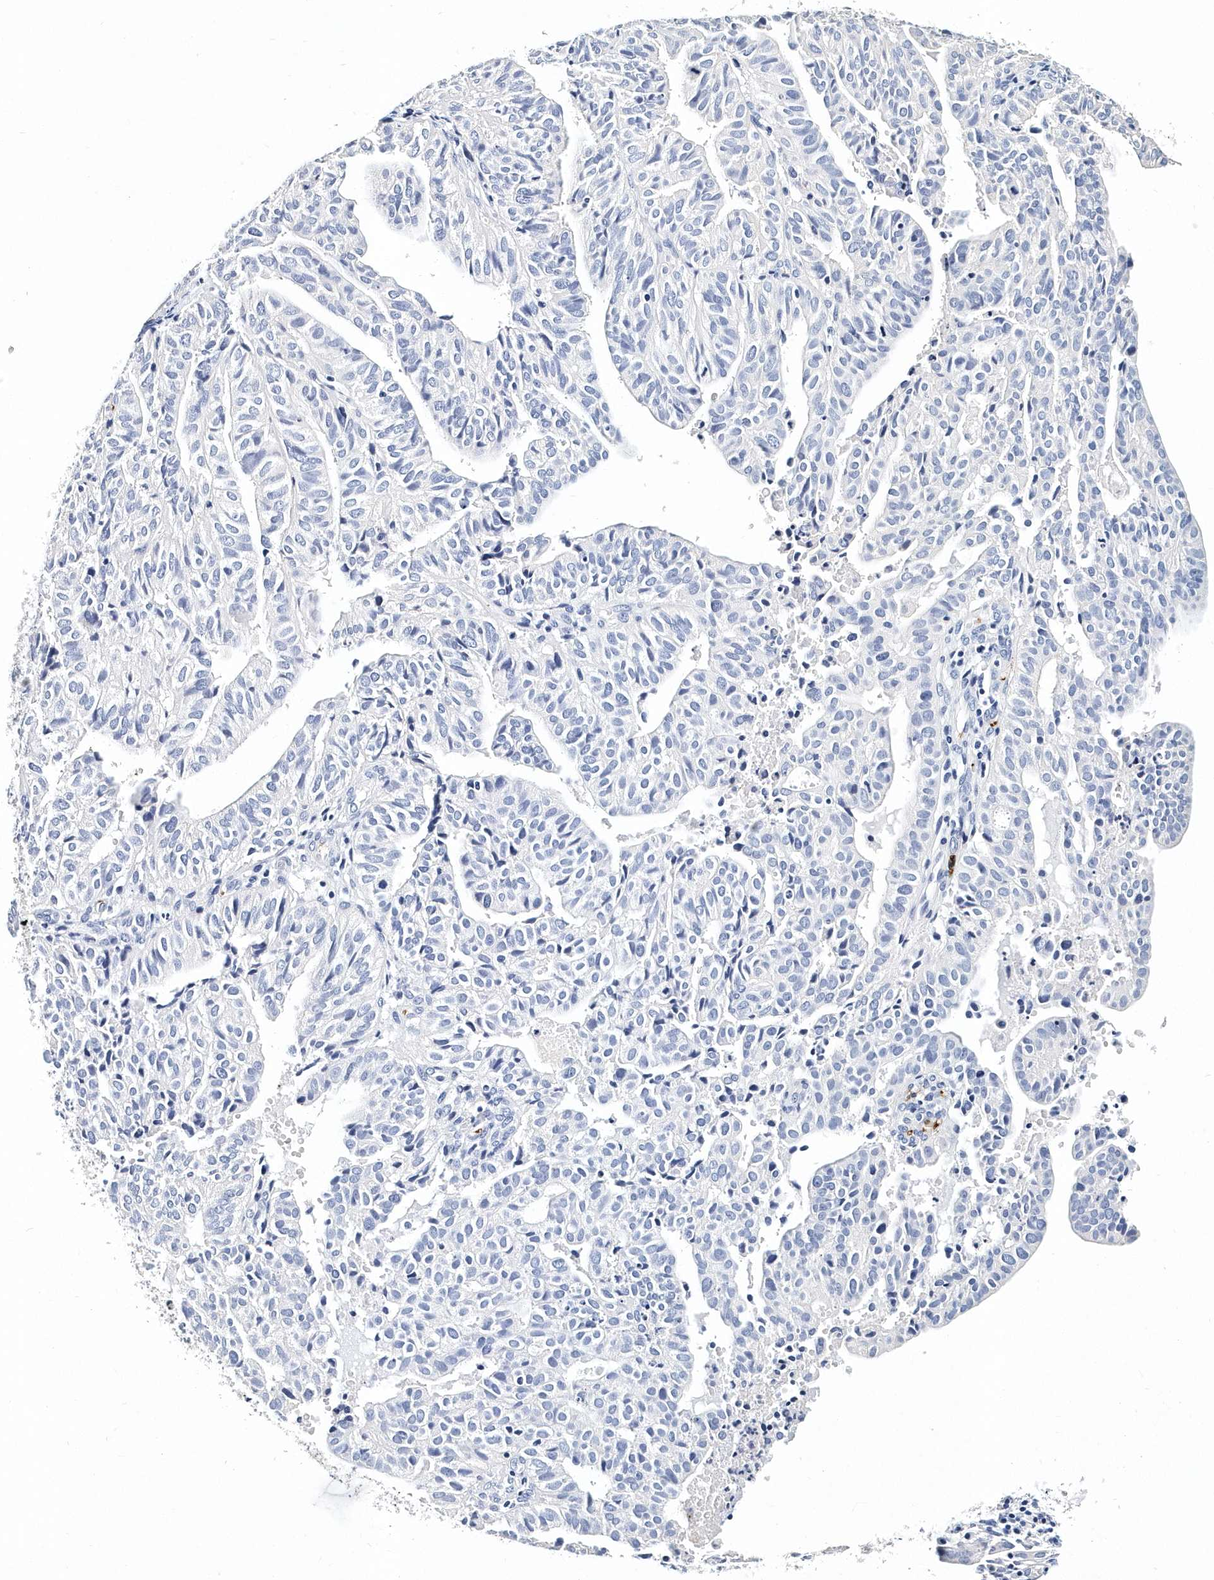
{"staining": {"intensity": "negative", "quantity": "none", "location": "none"}, "tissue": "endometrial cancer", "cell_type": "Tumor cells", "image_type": "cancer", "snomed": [{"axis": "morphology", "description": "Adenocarcinoma, NOS"}, {"axis": "topography", "description": "Uterus"}], "caption": "IHC histopathology image of neoplastic tissue: endometrial cancer stained with DAB reveals no significant protein expression in tumor cells. (DAB immunohistochemistry (IHC), high magnification).", "gene": "ITGA2B", "patient": {"sex": "female", "age": 77}}